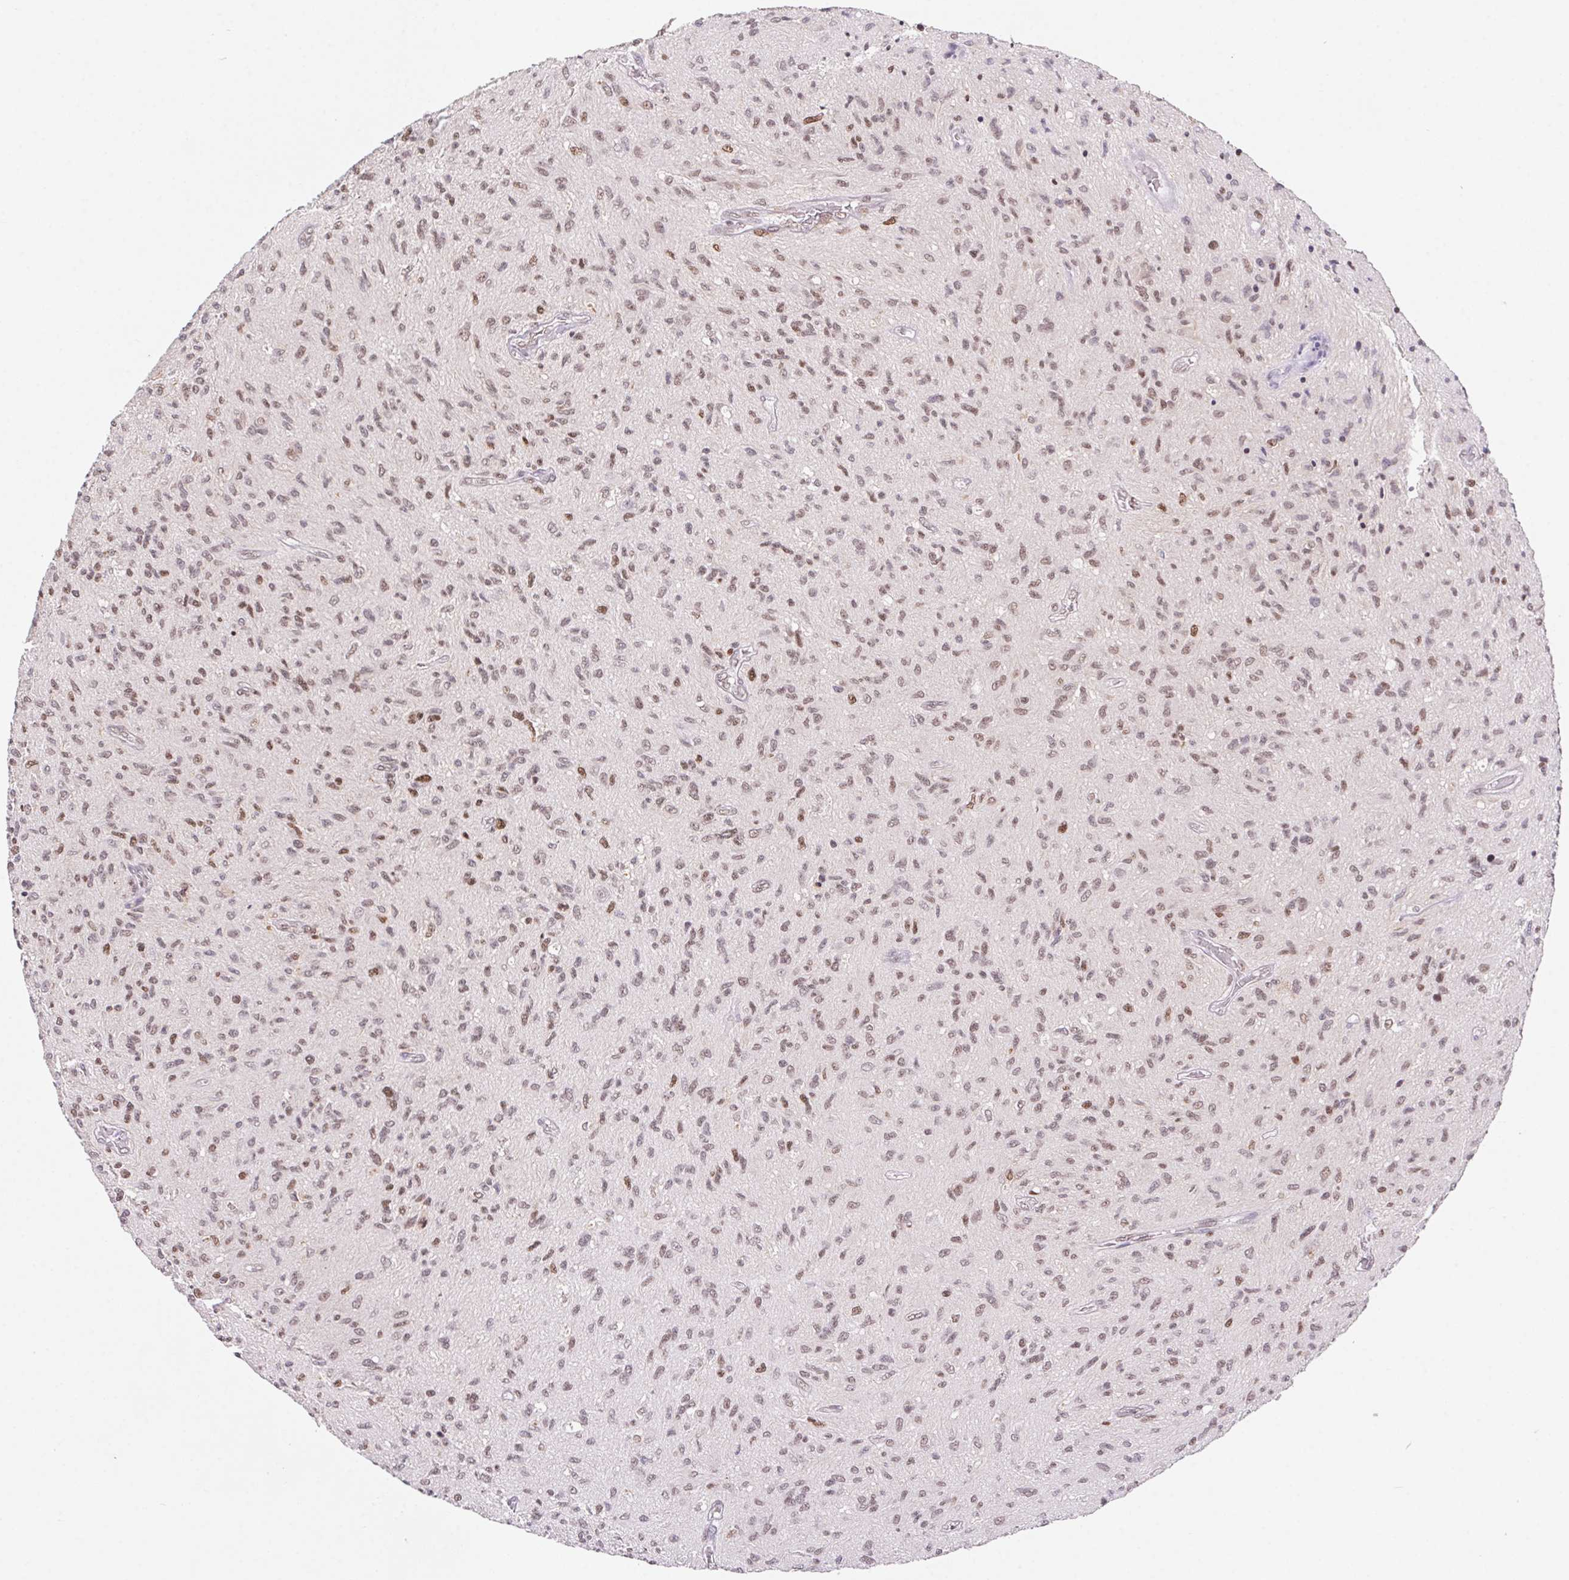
{"staining": {"intensity": "moderate", "quantity": "25%-75%", "location": "nuclear"}, "tissue": "glioma", "cell_type": "Tumor cells", "image_type": "cancer", "snomed": [{"axis": "morphology", "description": "Glioma, malignant, High grade"}, {"axis": "topography", "description": "Brain"}], "caption": "Protein expression analysis of human malignant high-grade glioma reveals moderate nuclear expression in about 25%-75% of tumor cells.", "gene": "POLD3", "patient": {"sex": "male", "age": 54}}